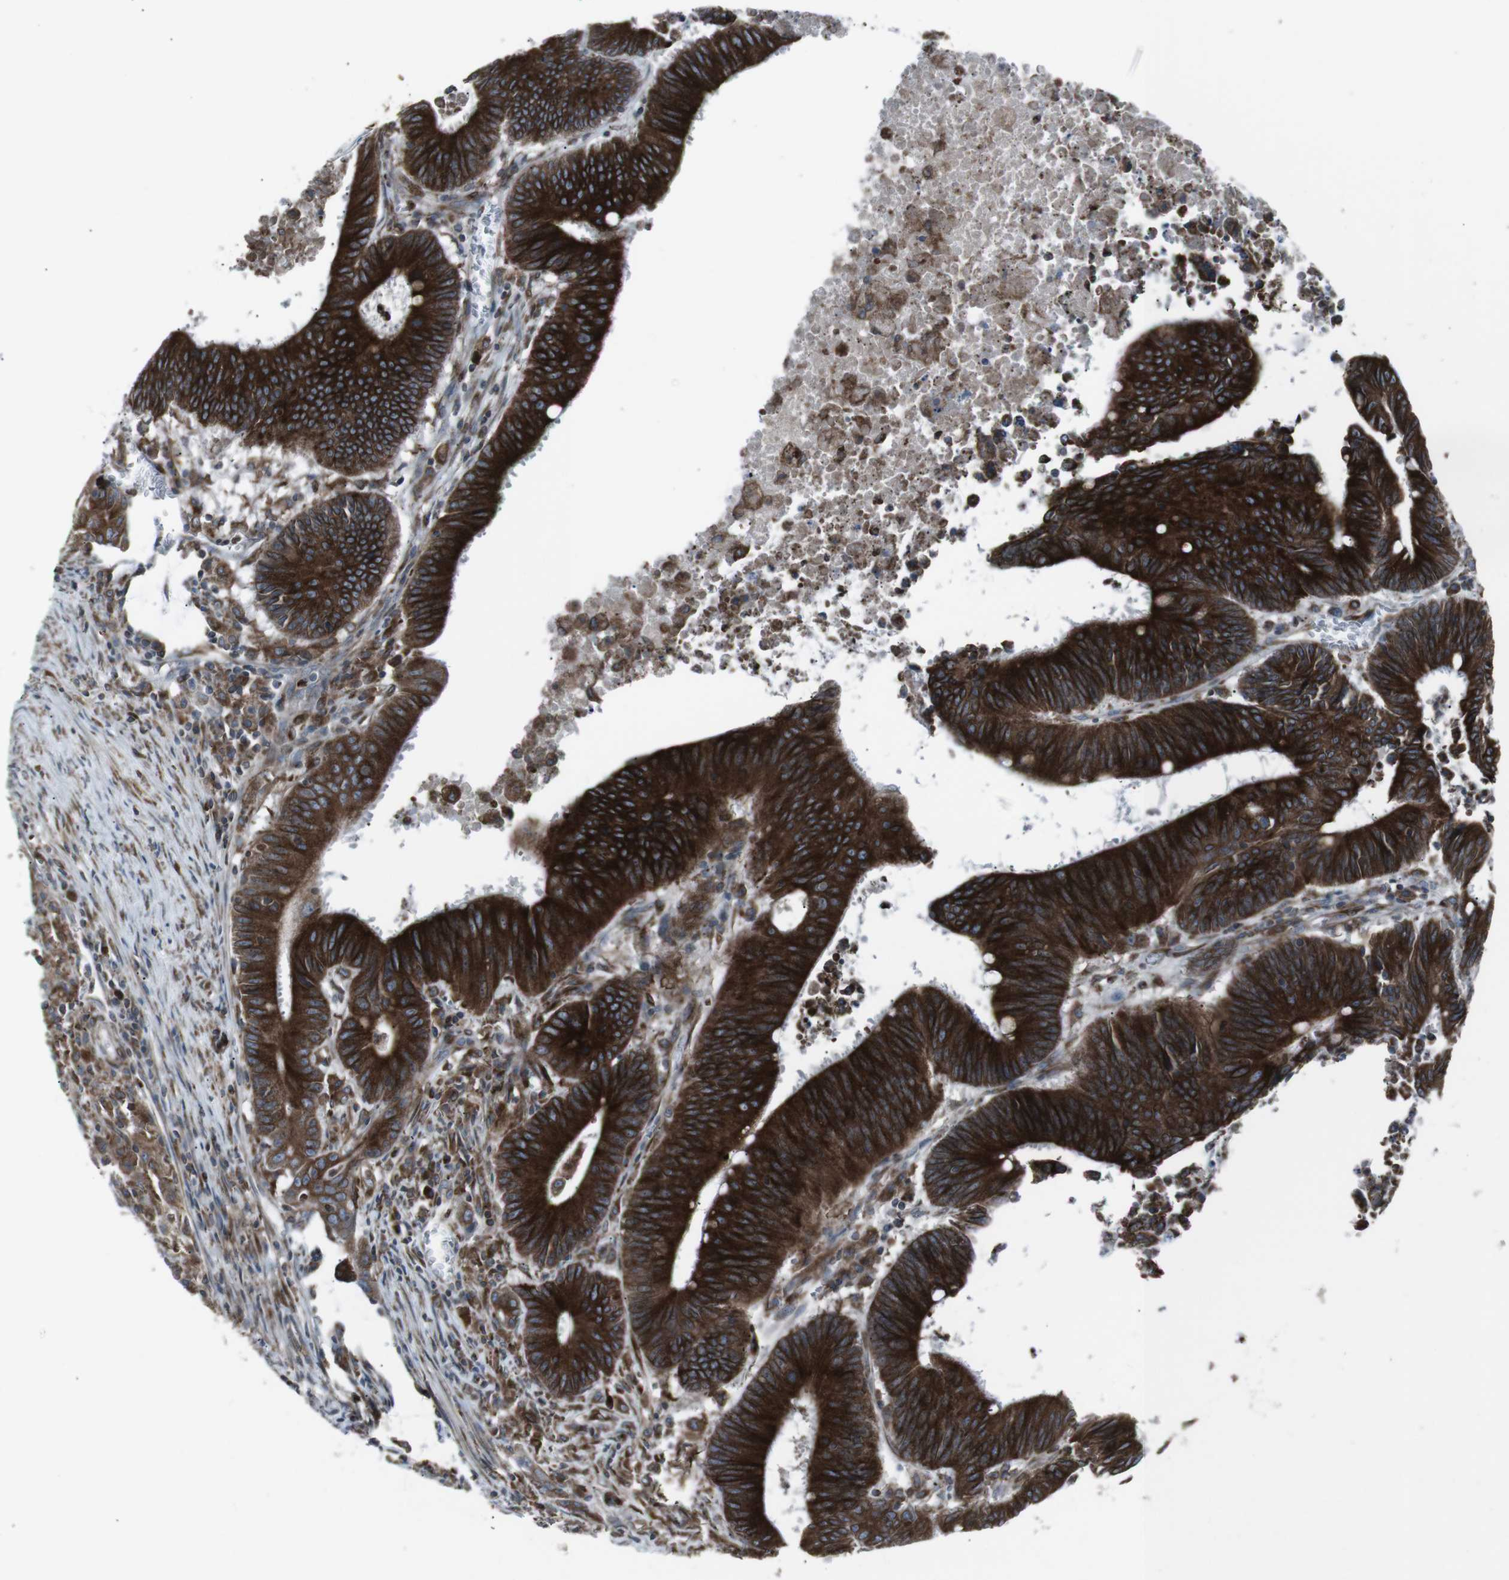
{"staining": {"intensity": "strong", "quantity": ">75%", "location": "cytoplasmic/membranous"}, "tissue": "colorectal cancer", "cell_type": "Tumor cells", "image_type": "cancer", "snomed": [{"axis": "morphology", "description": "Adenocarcinoma, NOS"}, {"axis": "topography", "description": "Colon"}], "caption": "Immunohistochemical staining of adenocarcinoma (colorectal) exhibits high levels of strong cytoplasmic/membranous protein expression in approximately >75% of tumor cells. (DAB (3,3'-diaminobenzidine) IHC, brown staining for protein, blue staining for nuclei).", "gene": "LNPK", "patient": {"sex": "male", "age": 45}}